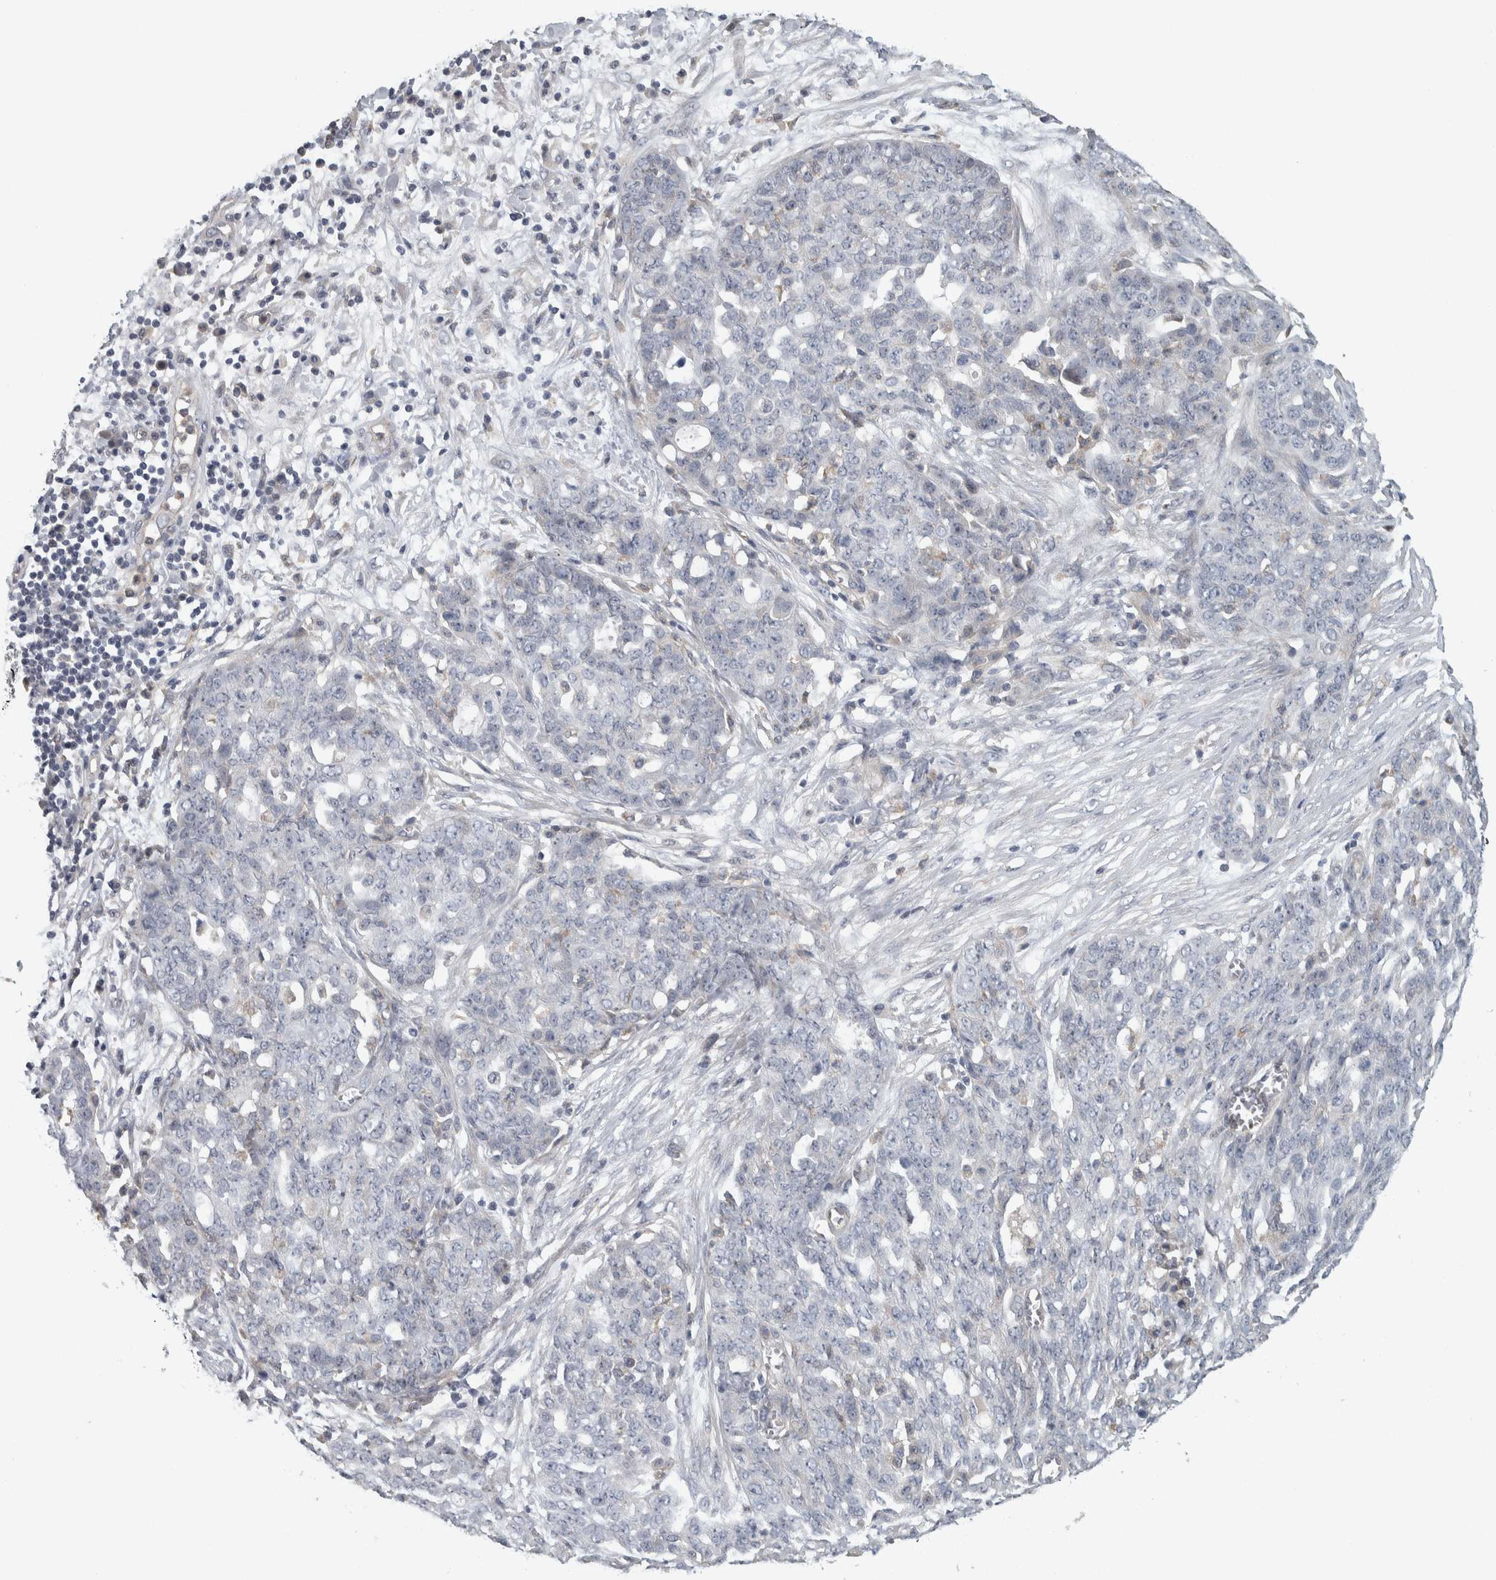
{"staining": {"intensity": "negative", "quantity": "none", "location": "none"}, "tissue": "ovarian cancer", "cell_type": "Tumor cells", "image_type": "cancer", "snomed": [{"axis": "morphology", "description": "Cystadenocarcinoma, serous, NOS"}, {"axis": "topography", "description": "Soft tissue"}, {"axis": "topography", "description": "Ovary"}], "caption": "Tumor cells show no significant protein staining in ovarian serous cystadenocarcinoma. (Immunohistochemistry (ihc), brightfield microscopy, high magnification).", "gene": "KCNJ3", "patient": {"sex": "female", "age": 57}}